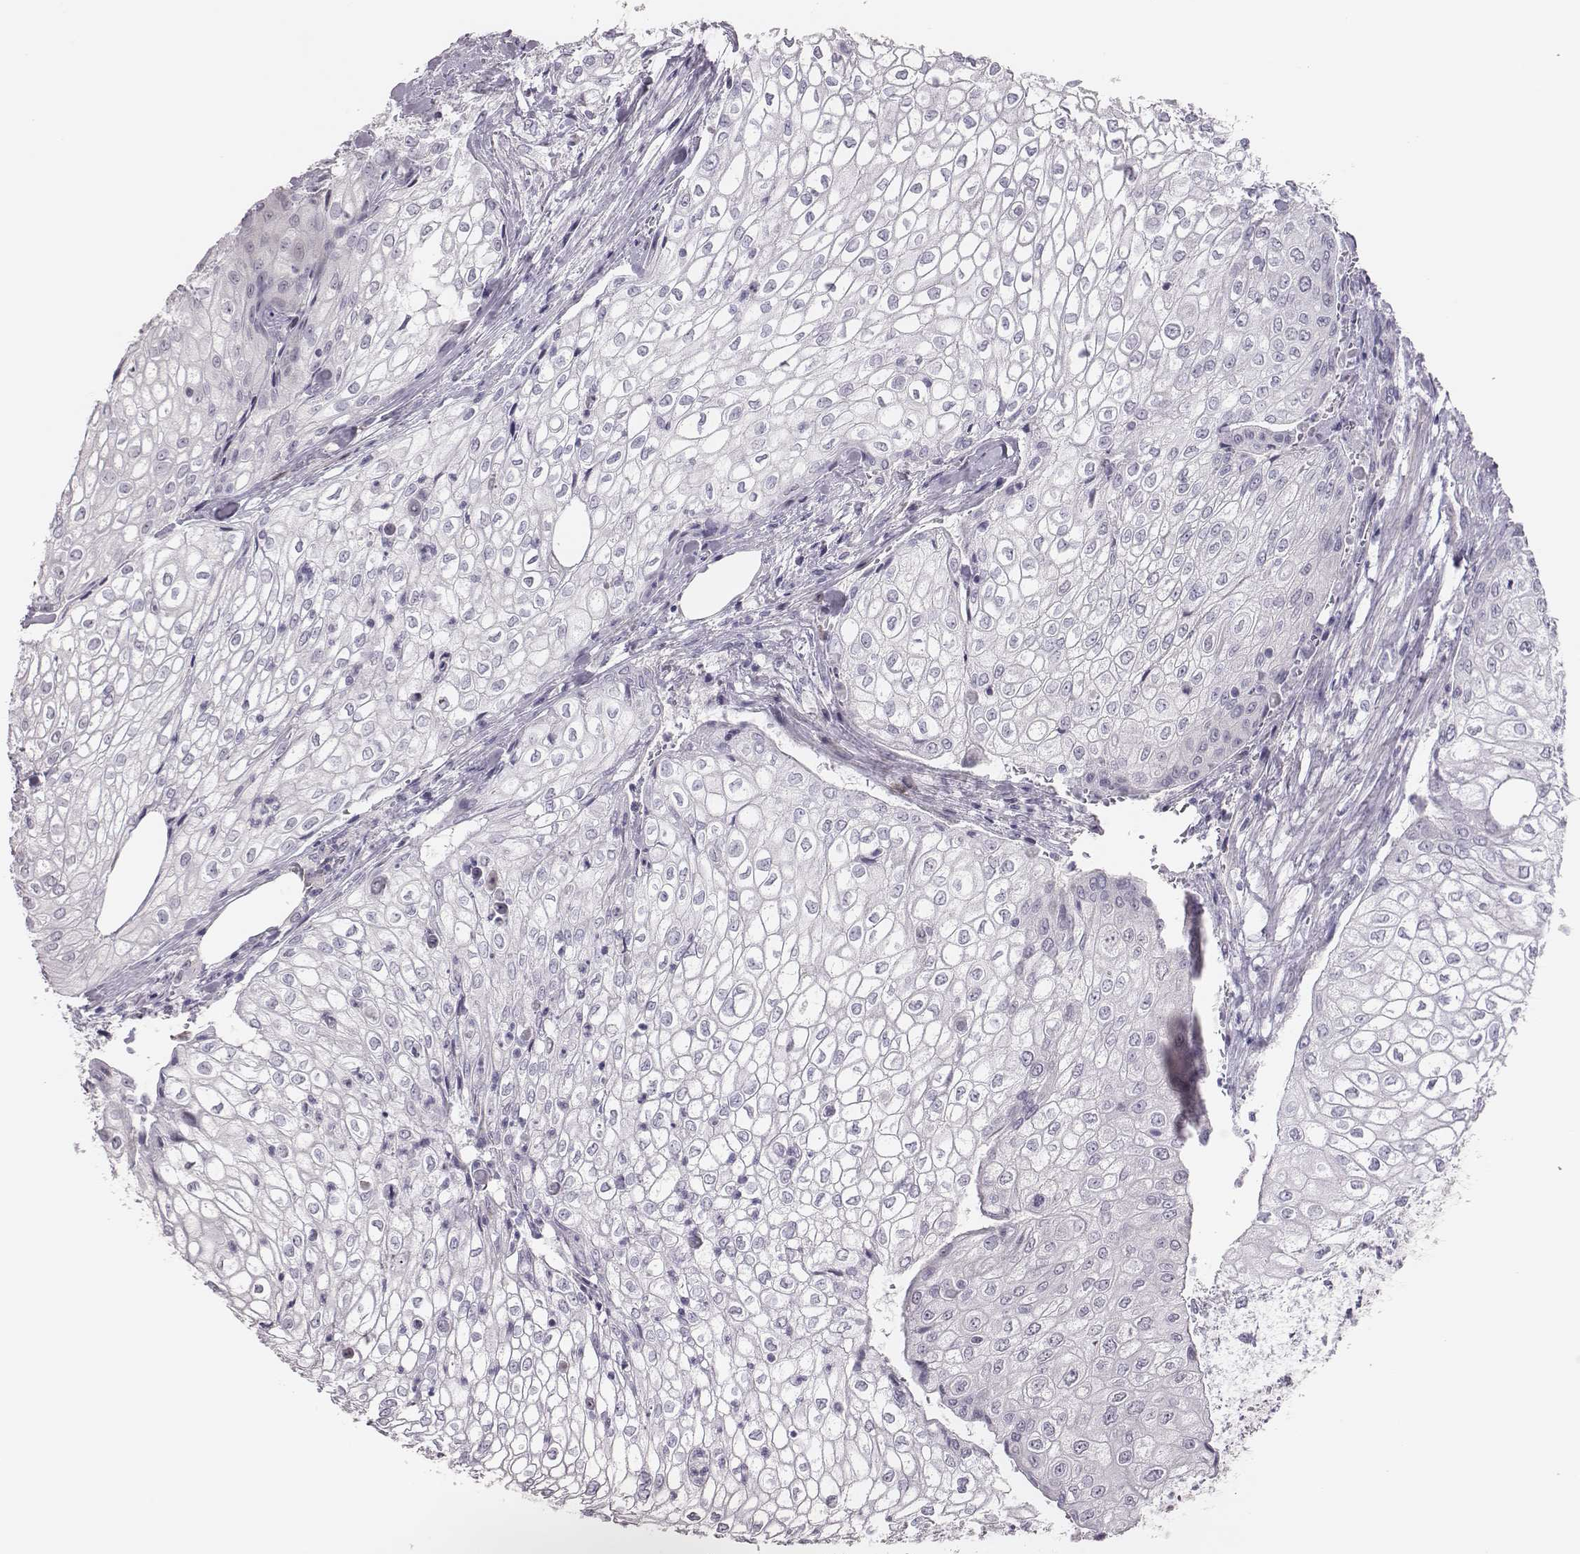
{"staining": {"intensity": "negative", "quantity": "none", "location": "none"}, "tissue": "urothelial cancer", "cell_type": "Tumor cells", "image_type": "cancer", "snomed": [{"axis": "morphology", "description": "Urothelial carcinoma, High grade"}, {"axis": "topography", "description": "Urinary bladder"}], "caption": "An immunohistochemistry (IHC) micrograph of urothelial carcinoma (high-grade) is shown. There is no staining in tumor cells of urothelial carcinoma (high-grade).", "gene": "SCML2", "patient": {"sex": "male", "age": 62}}